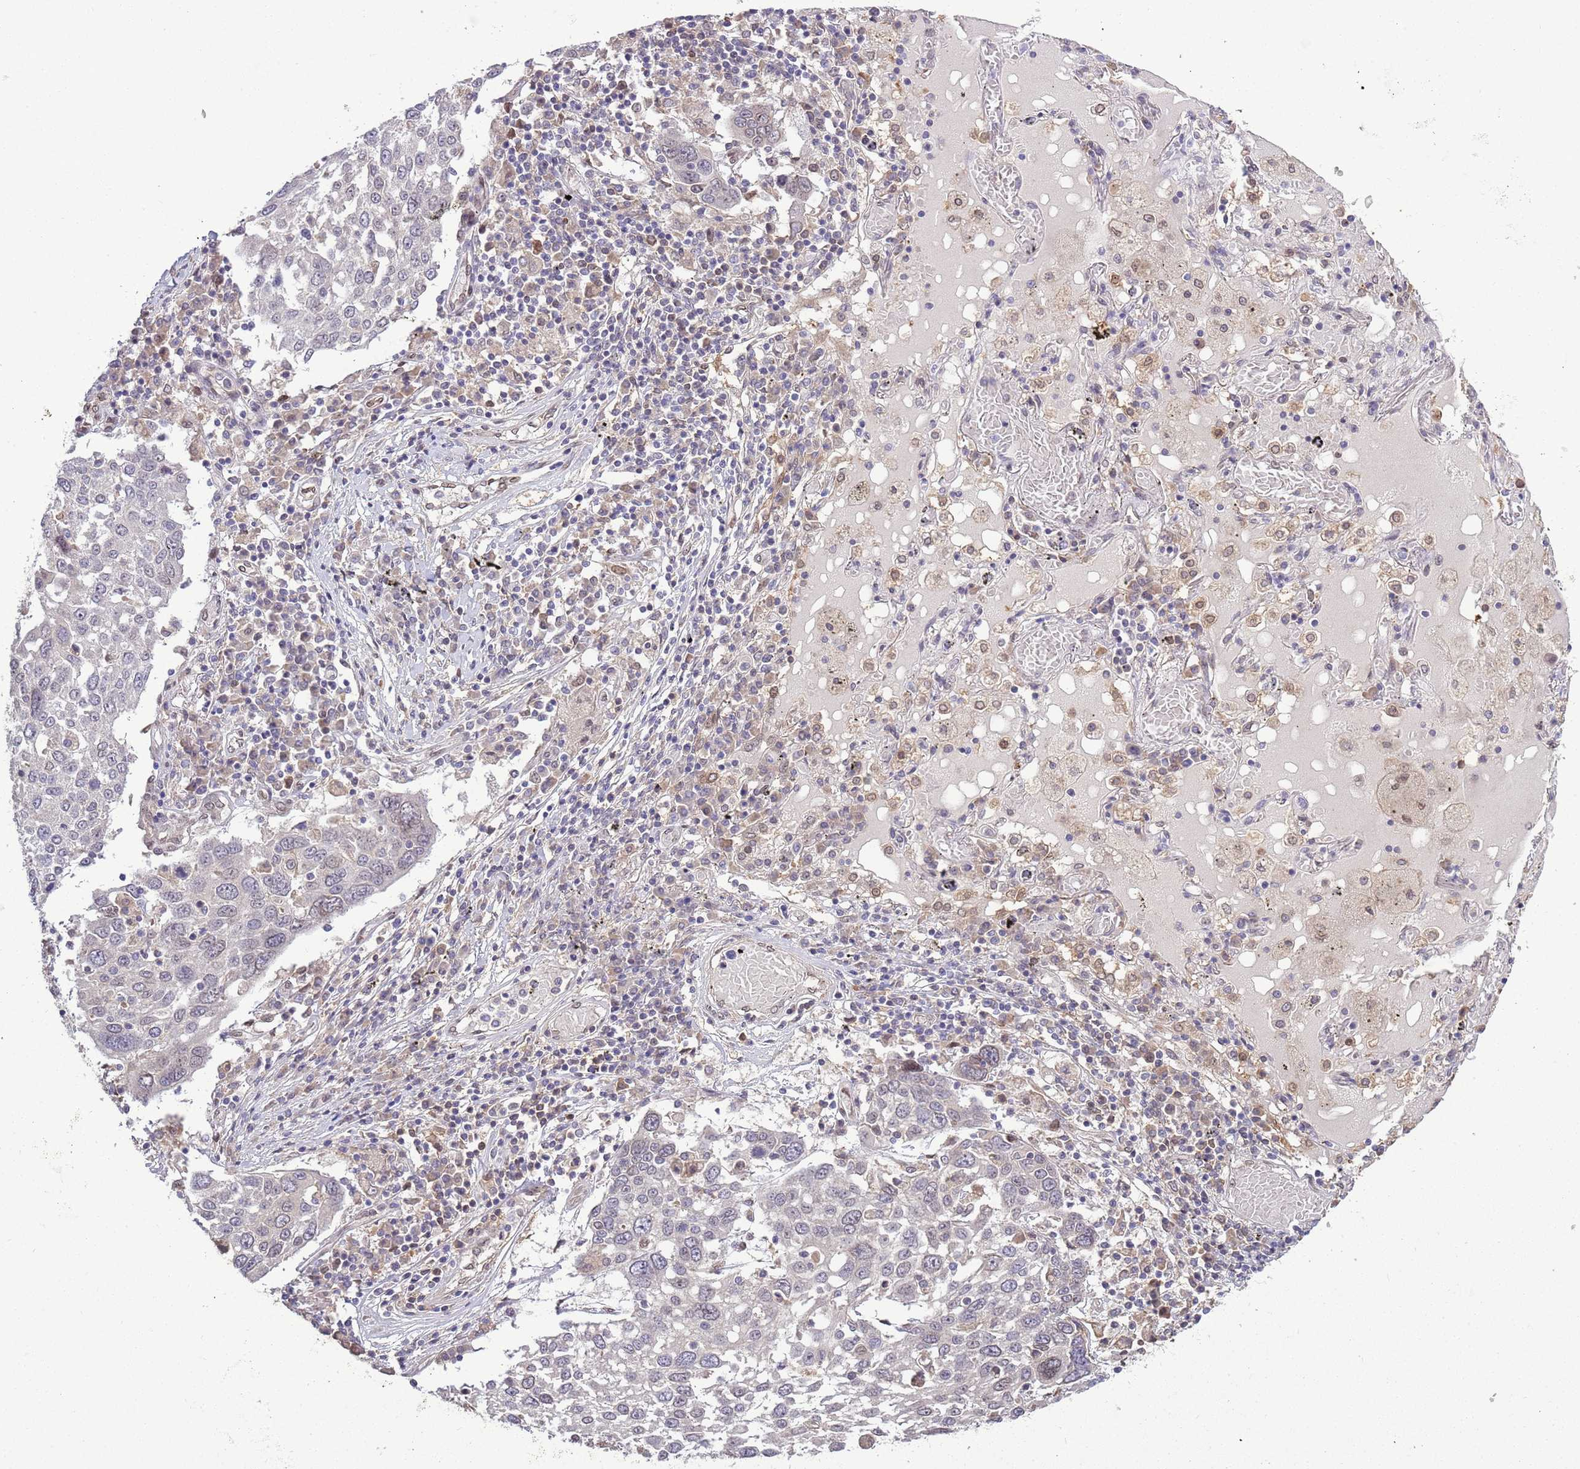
{"staining": {"intensity": "negative", "quantity": "none", "location": "none"}, "tissue": "lung cancer", "cell_type": "Tumor cells", "image_type": "cancer", "snomed": [{"axis": "morphology", "description": "Squamous cell carcinoma, NOS"}, {"axis": "topography", "description": "Lung"}], "caption": "This is a photomicrograph of IHC staining of squamous cell carcinoma (lung), which shows no expression in tumor cells. The staining was performed using DAB (3,3'-diaminobenzidine) to visualize the protein expression in brown, while the nuclei were stained in blue with hematoxylin (Magnification: 20x).", "gene": "ZNF665", "patient": {"sex": "male", "age": 65}}